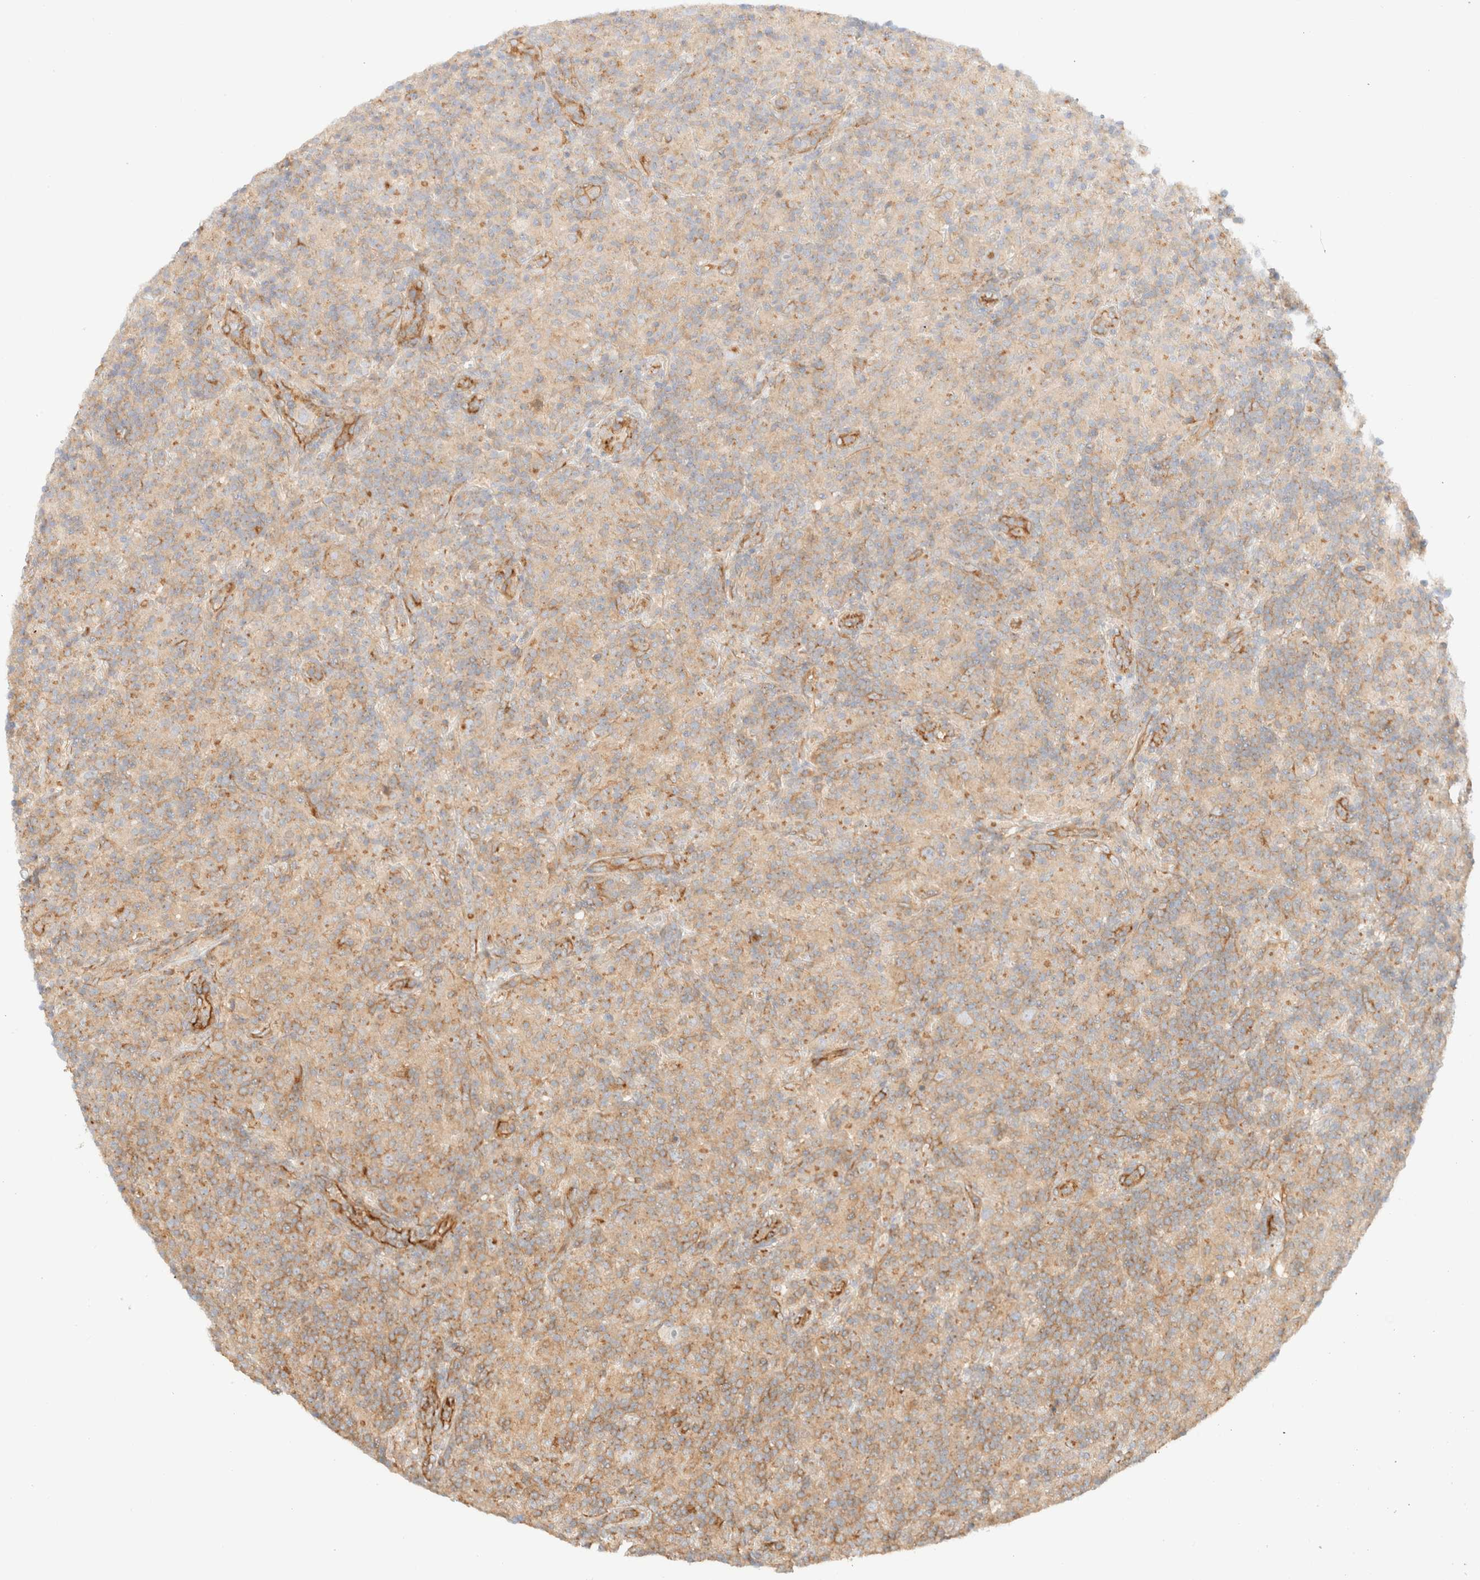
{"staining": {"intensity": "negative", "quantity": "none", "location": "none"}, "tissue": "lymphoma", "cell_type": "Tumor cells", "image_type": "cancer", "snomed": [{"axis": "morphology", "description": "Hodgkin's disease, NOS"}, {"axis": "topography", "description": "Lymph node"}], "caption": "Immunohistochemical staining of lymphoma shows no significant positivity in tumor cells. The staining was performed using DAB (3,3'-diaminobenzidine) to visualize the protein expression in brown, while the nuclei were stained in blue with hematoxylin (Magnification: 20x).", "gene": "MYO10", "patient": {"sex": "male", "age": 70}}